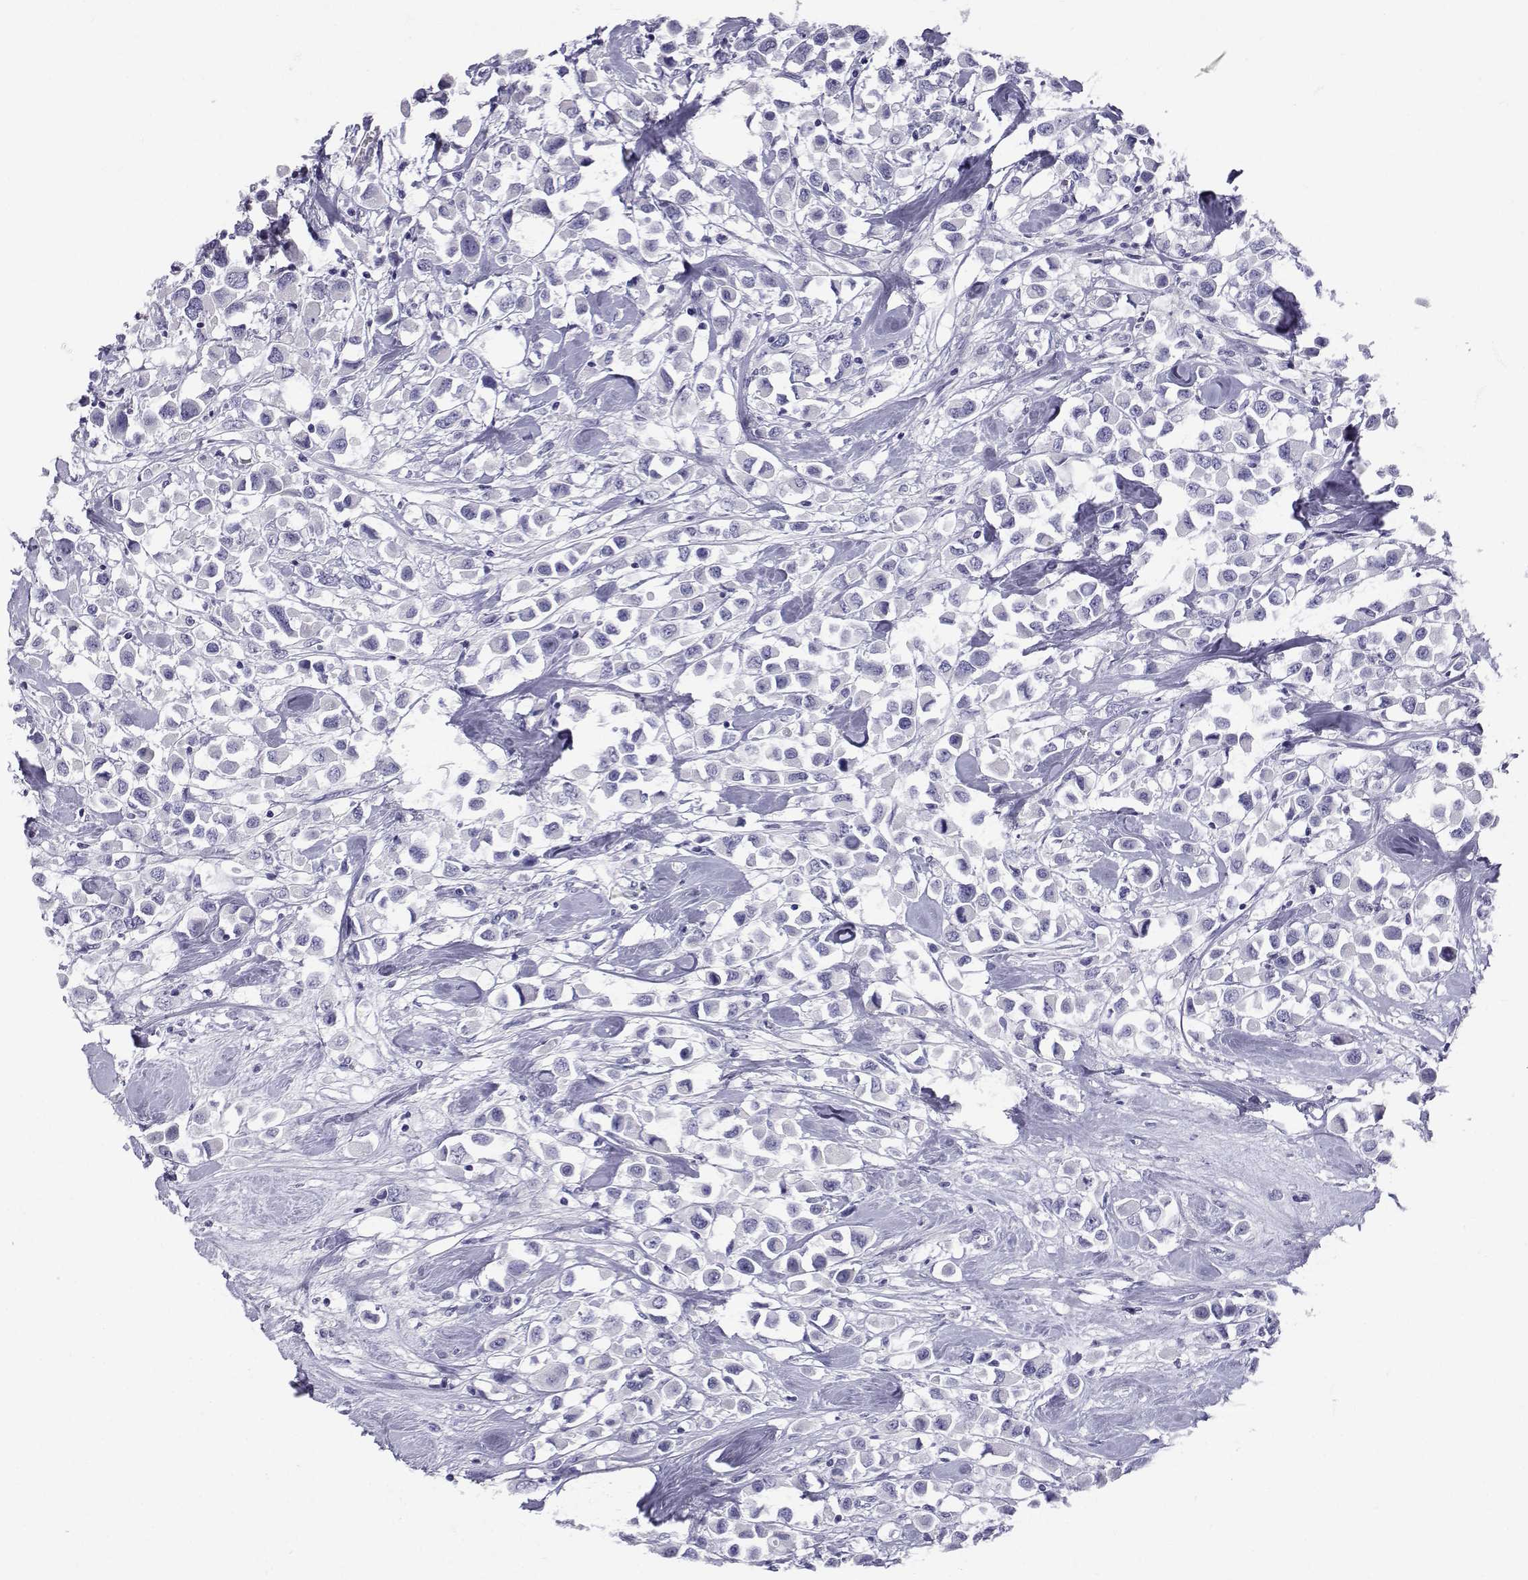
{"staining": {"intensity": "negative", "quantity": "none", "location": "none"}, "tissue": "breast cancer", "cell_type": "Tumor cells", "image_type": "cancer", "snomed": [{"axis": "morphology", "description": "Duct carcinoma"}, {"axis": "topography", "description": "Breast"}], "caption": "The IHC histopathology image has no significant positivity in tumor cells of breast cancer tissue.", "gene": "SLC6A3", "patient": {"sex": "female", "age": 61}}